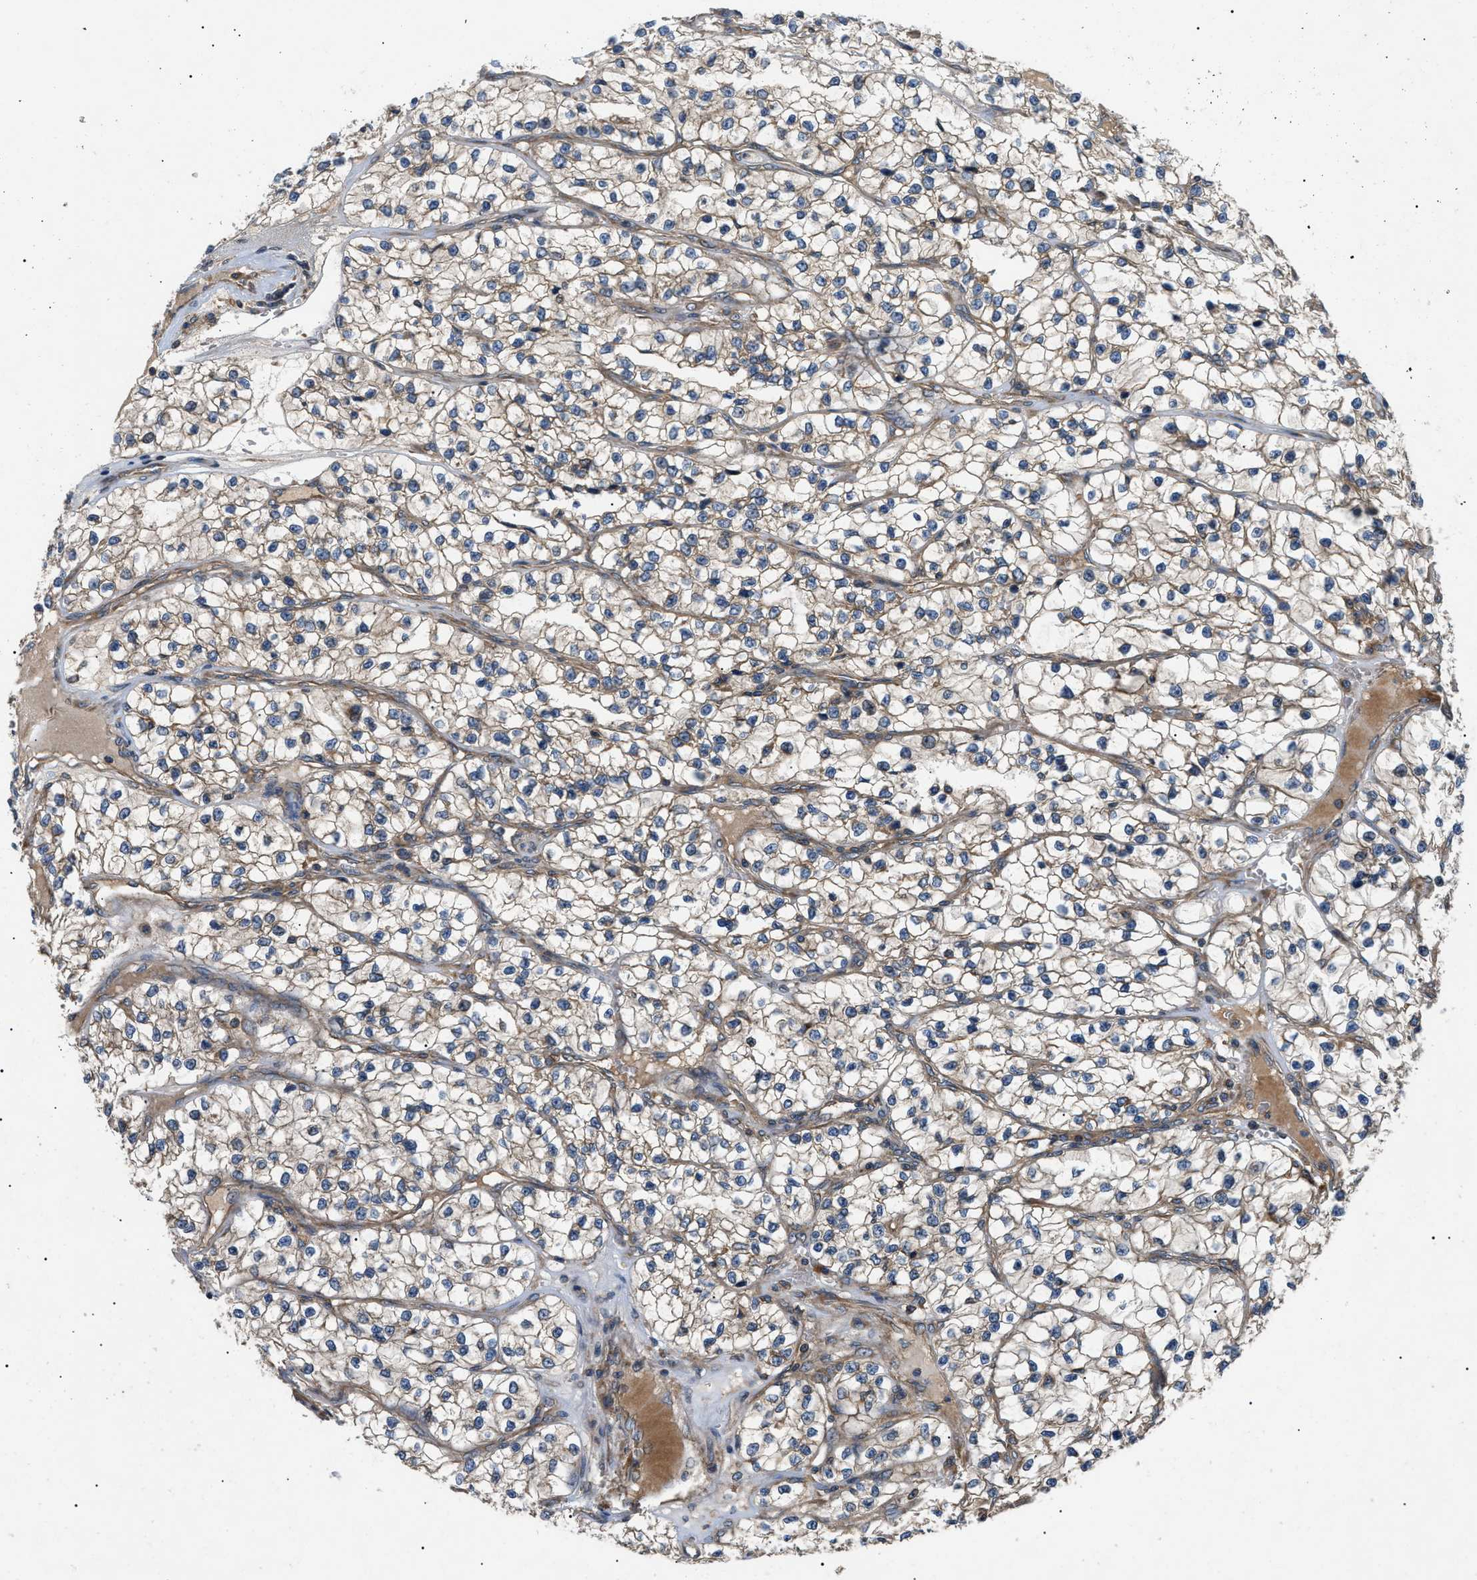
{"staining": {"intensity": "weak", "quantity": ">75%", "location": "cytoplasmic/membranous"}, "tissue": "renal cancer", "cell_type": "Tumor cells", "image_type": "cancer", "snomed": [{"axis": "morphology", "description": "Adenocarcinoma, NOS"}, {"axis": "topography", "description": "Kidney"}], "caption": "Renal cancer stained for a protein demonstrates weak cytoplasmic/membranous positivity in tumor cells.", "gene": "PPM1B", "patient": {"sex": "female", "age": 57}}